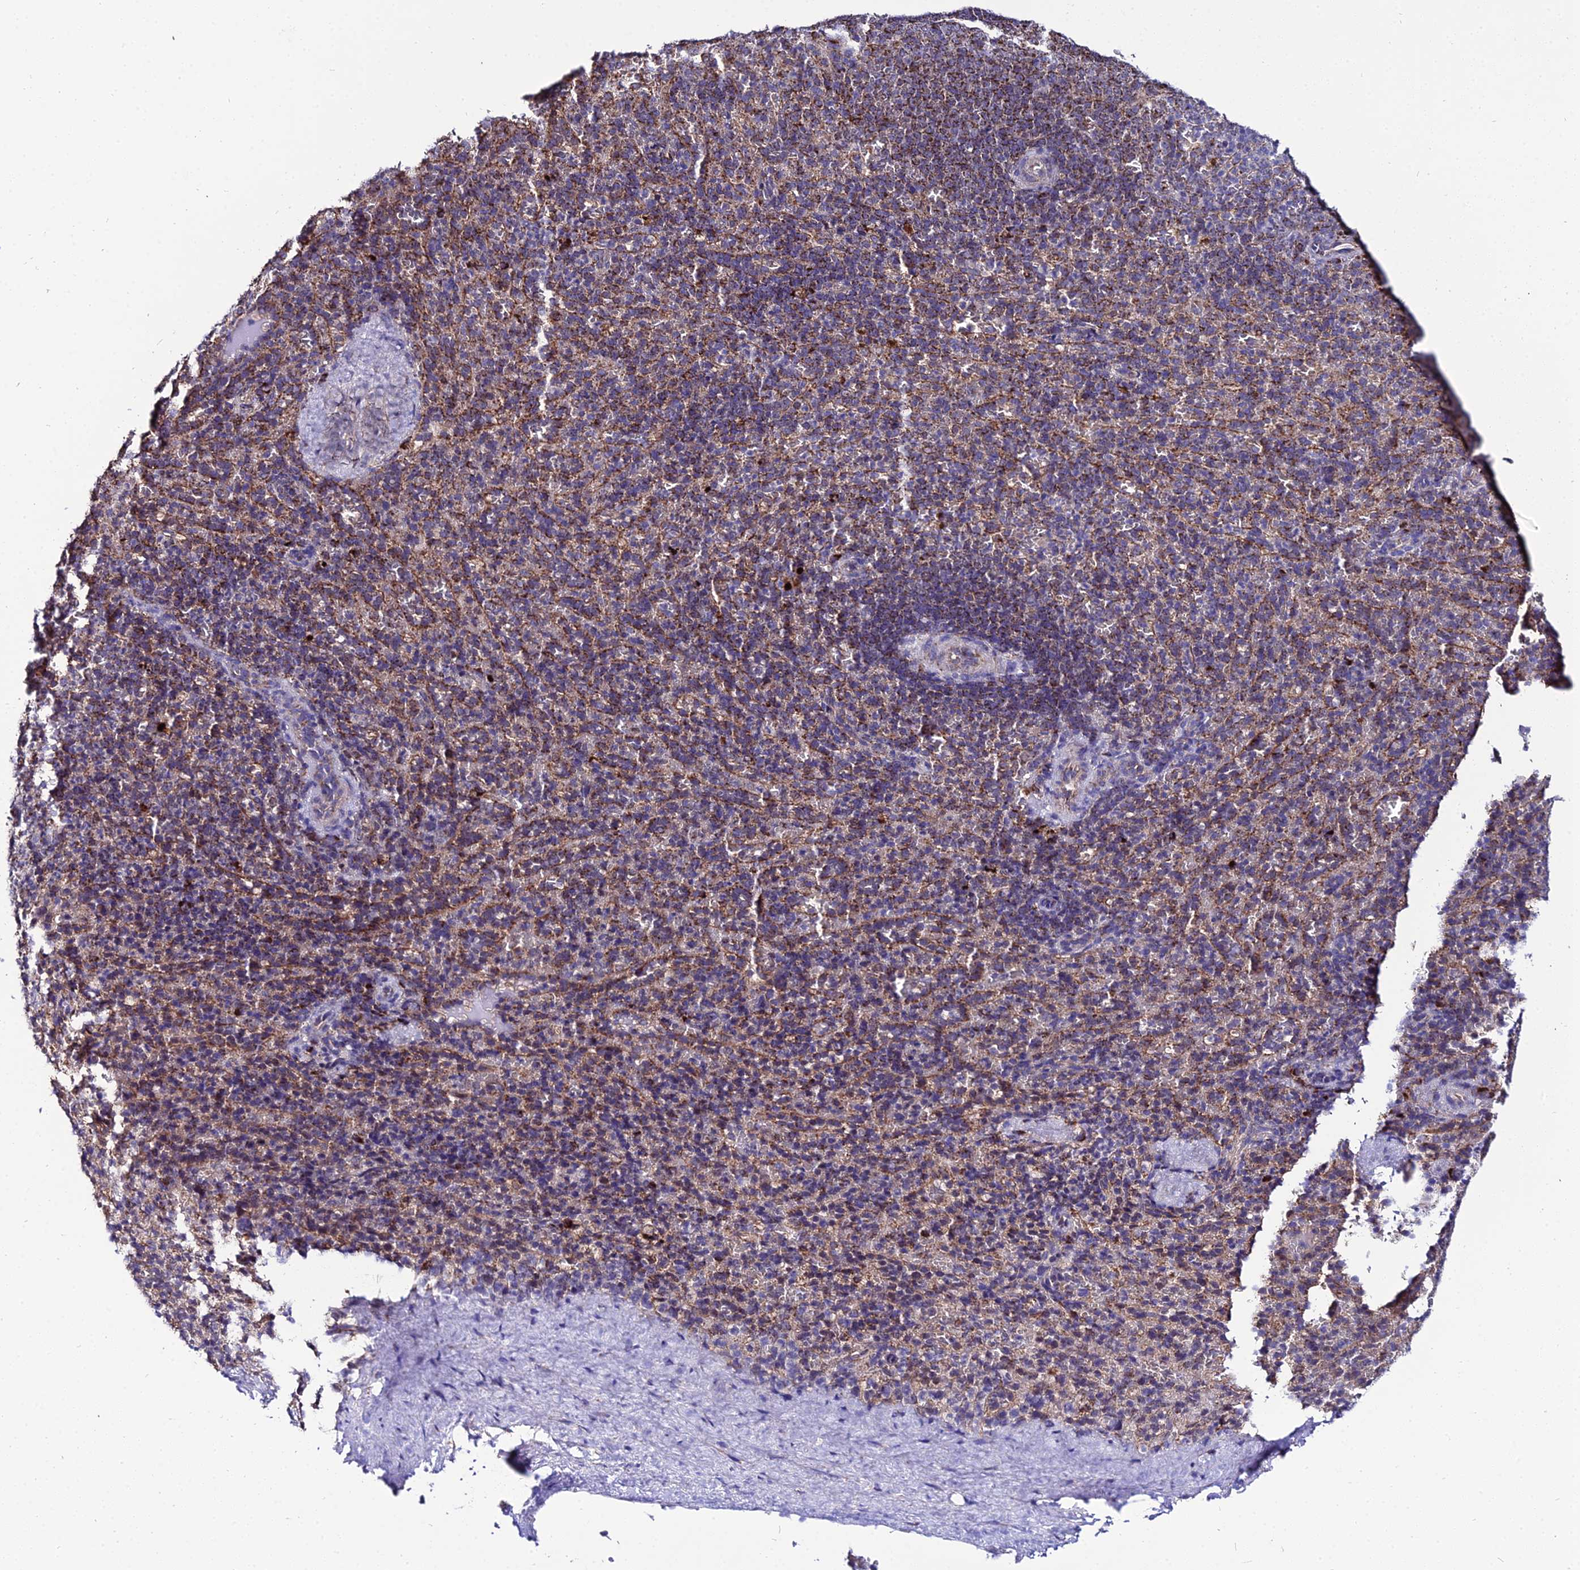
{"staining": {"intensity": "moderate", "quantity": "25%-75%", "location": "cytoplasmic/membranous"}, "tissue": "spleen", "cell_type": "Cells in red pulp", "image_type": "normal", "snomed": [{"axis": "morphology", "description": "Normal tissue, NOS"}, {"axis": "topography", "description": "Spleen"}], "caption": "Protein analysis of unremarkable spleen demonstrates moderate cytoplasmic/membranous positivity in about 25%-75% of cells in red pulp. The staining was performed using DAB to visualize the protein expression in brown, while the nuclei were stained in blue with hematoxylin (Magnification: 20x).", "gene": "PSMD2", "patient": {"sex": "female", "age": 21}}